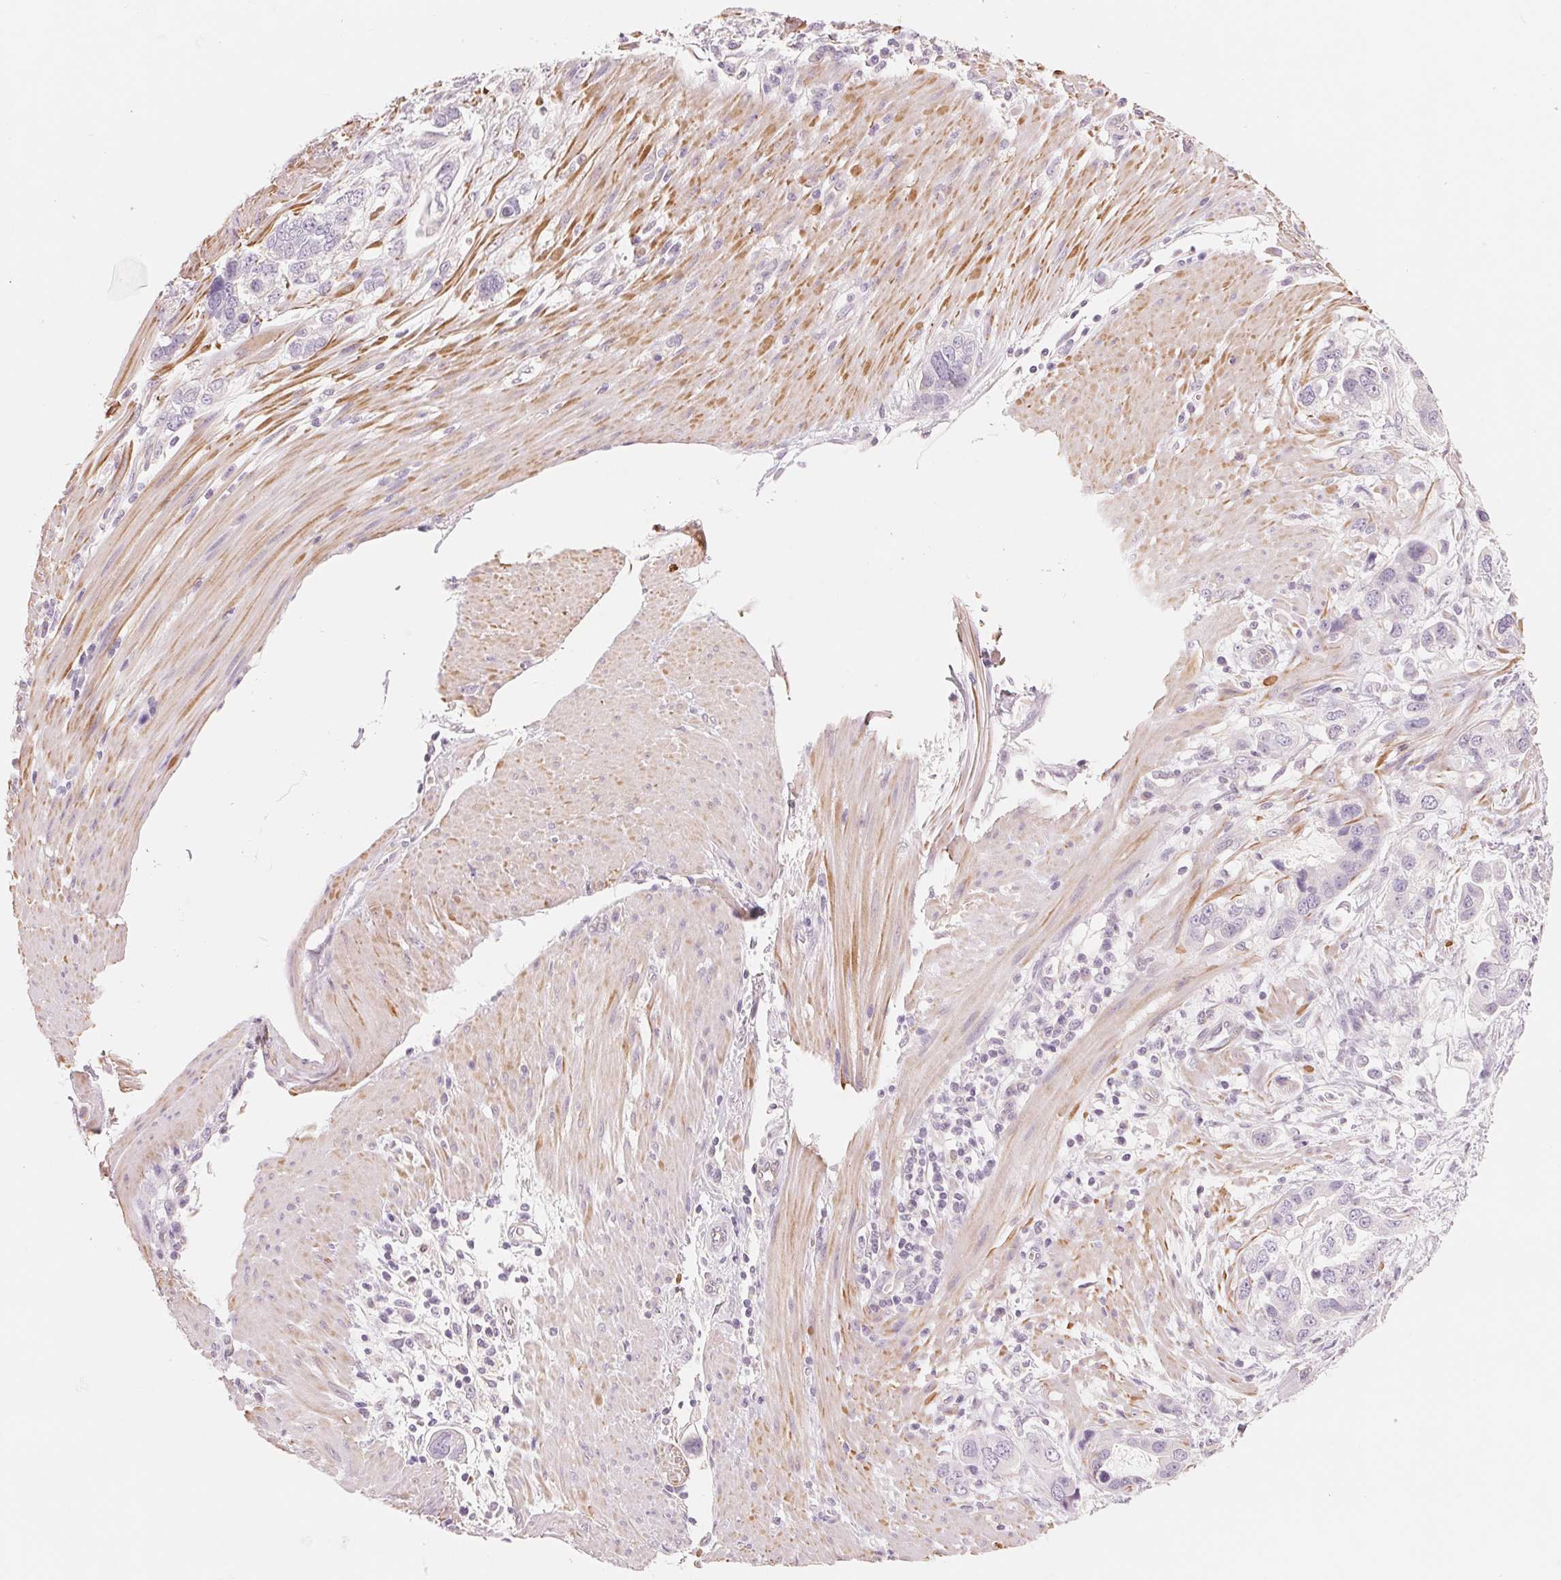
{"staining": {"intensity": "negative", "quantity": "none", "location": "none"}, "tissue": "stomach cancer", "cell_type": "Tumor cells", "image_type": "cancer", "snomed": [{"axis": "morphology", "description": "Adenocarcinoma, NOS"}, {"axis": "topography", "description": "Stomach, lower"}], "caption": "Immunohistochemistry of human stomach cancer reveals no positivity in tumor cells.", "gene": "CFHR2", "patient": {"sex": "female", "age": 93}}